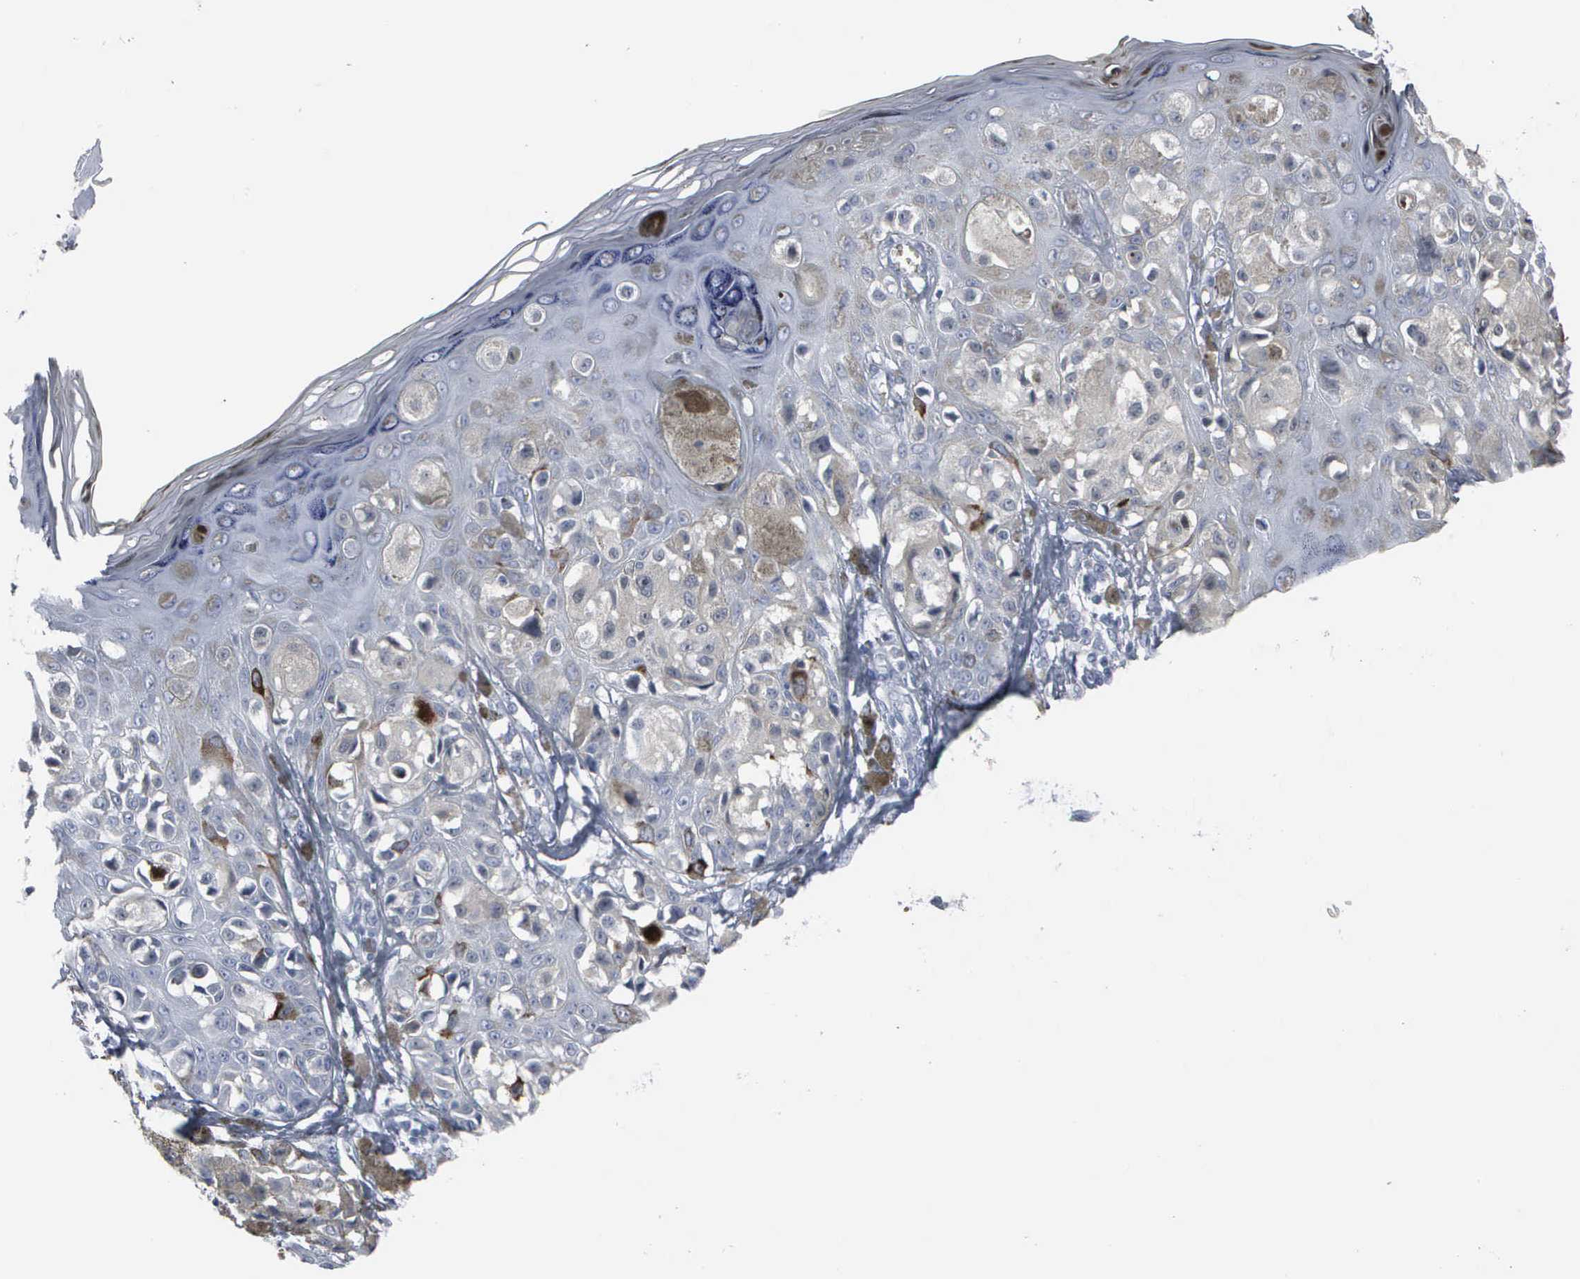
{"staining": {"intensity": "moderate", "quantity": "<25%", "location": "cytoplasmic/membranous,nuclear"}, "tissue": "melanoma", "cell_type": "Tumor cells", "image_type": "cancer", "snomed": [{"axis": "morphology", "description": "Malignant melanoma, NOS"}, {"axis": "topography", "description": "Skin"}], "caption": "Protein expression analysis of human malignant melanoma reveals moderate cytoplasmic/membranous and nuclear expression in about <25% of tumor cells. The staining was performed using DAB (3,3'-diaminobenzidine) to visualize the protein expression in brown, while the nuclei were stained in blue with hematoxylin (Magnification: 20x).", "gene": "CCNB1", "patient": {"sex": "female", "age": 55}}